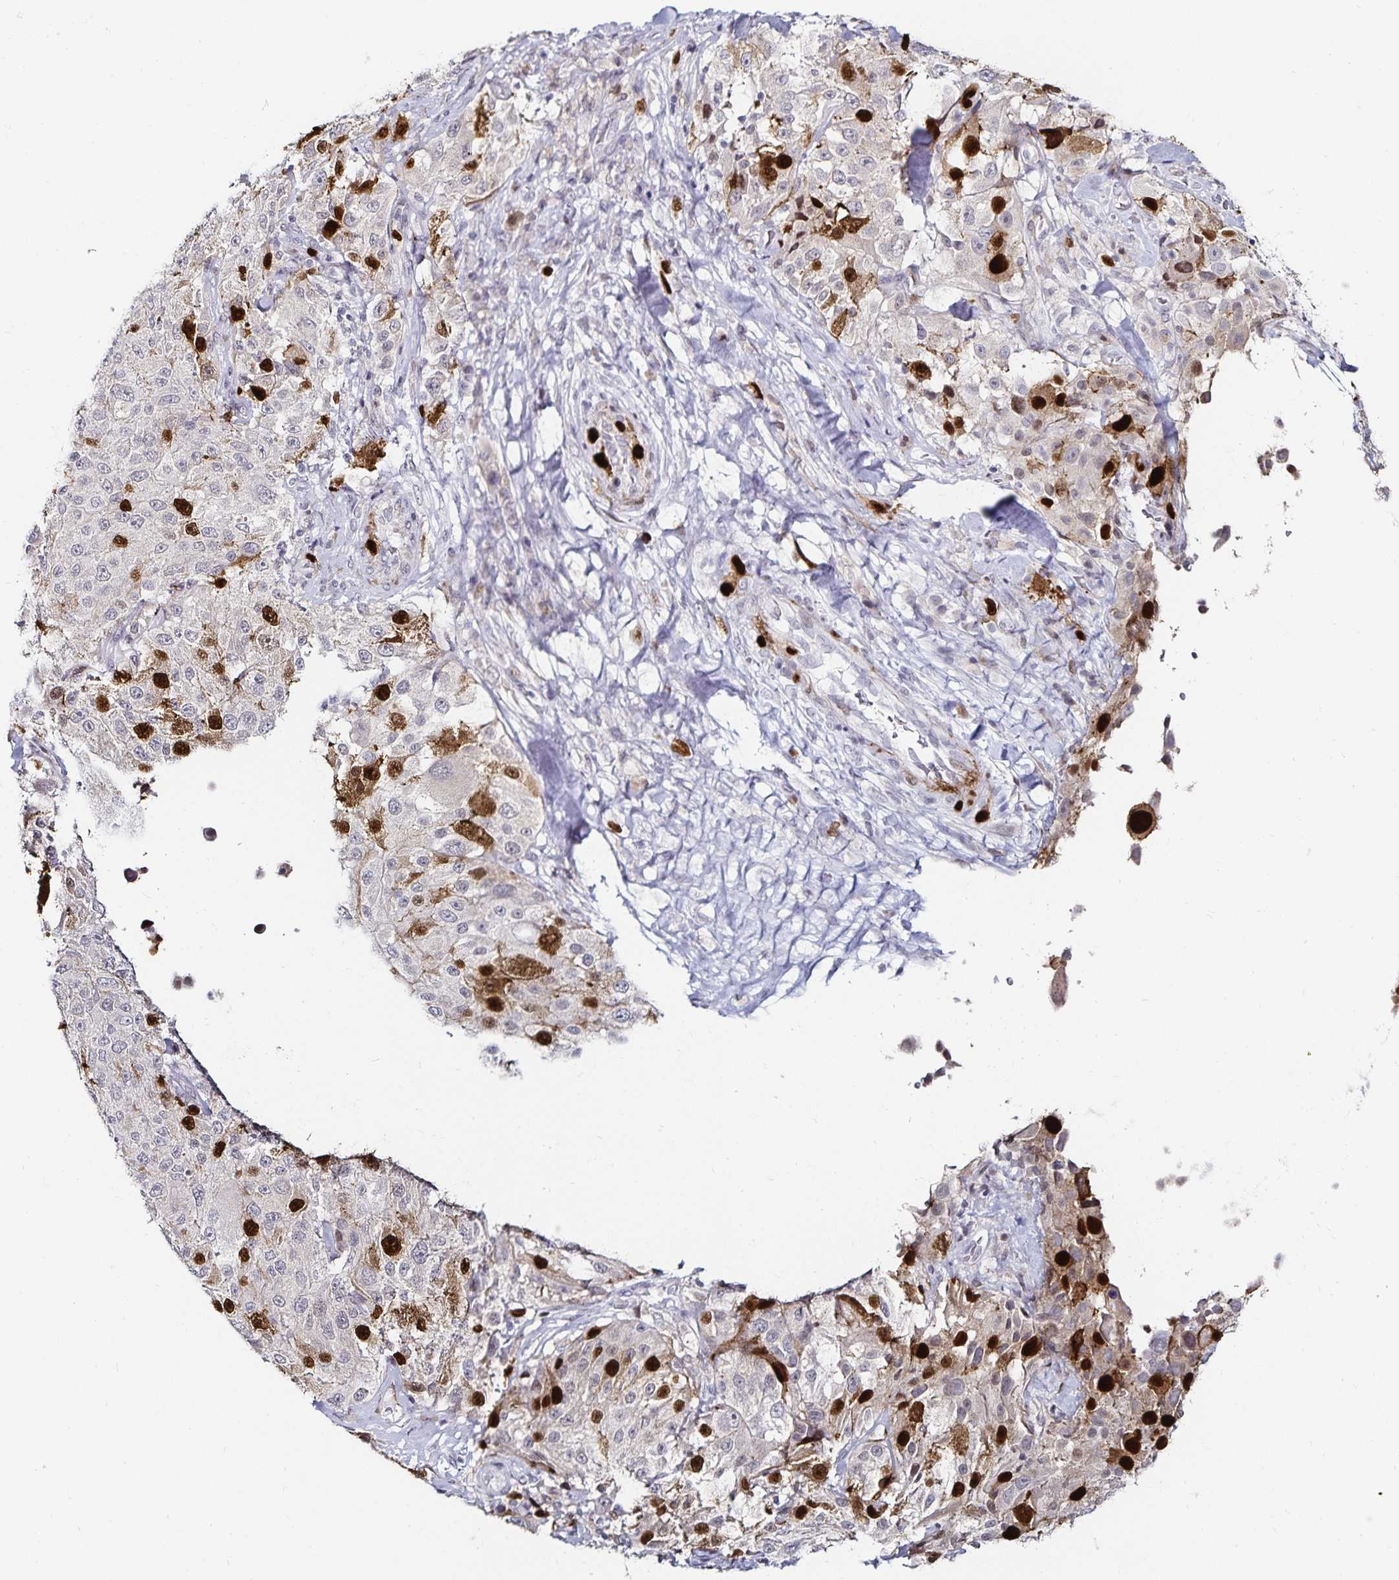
{"staining": {"intensity": "strong", "quantity": "<25%", "location": "nuclear"}, "tissue": "melanoma", "cell_type": "Tumor cells", "image_type": "cancer", "snomed": [{"axis": "morphology", "description": "Malignant melanoma, Metastatic site"}, {"axis": "topography", "description": "Lymph node"}], "caption": "Immunohistochemical staining of human melanoma shows medium levels of strong nuclear protein expression in approximately <25% of tumor cells.", "gene": "ANLN", "patient": {"sex": "male", "age": 62}}